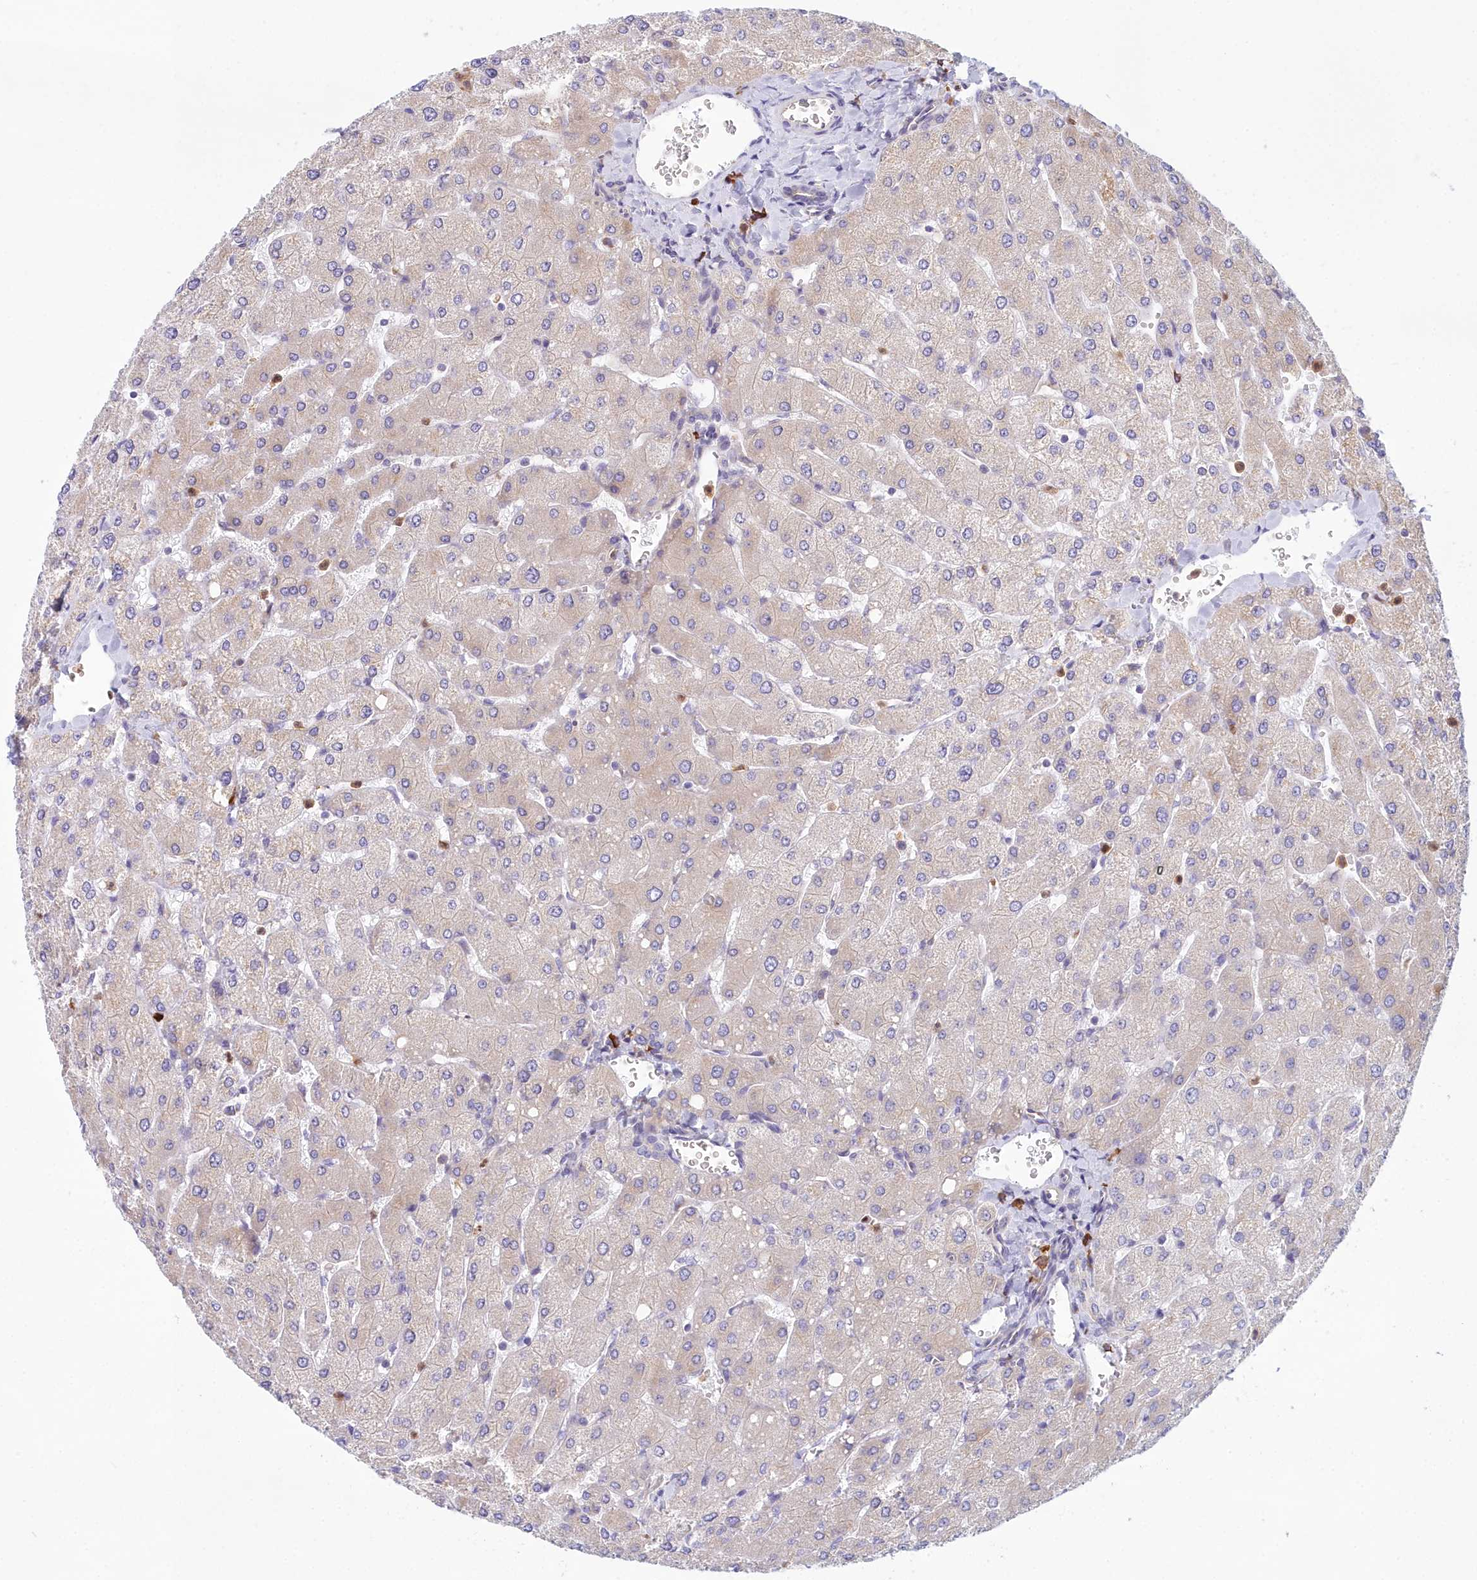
{"staining": {"intensity": "negative", "quantity": "none", "location": "none"}, "tissue": "liver", "cell_type": "Cholangiocytes", "image_type": "normal", "snomed": [{"axis": "morphology", "description": "Normal tissue, NOS"}, {"axis": "topography", "description": "Liver"}], "caption": "This is a image of immunohistochemistry staining of benign liver, which shows no positivity in cholangiocytes. (Brightfield microscopy of DAB immunohistochemistry at high magnification).", "gene": "HM13", "patient": {"sex": "male", "age": 55}}